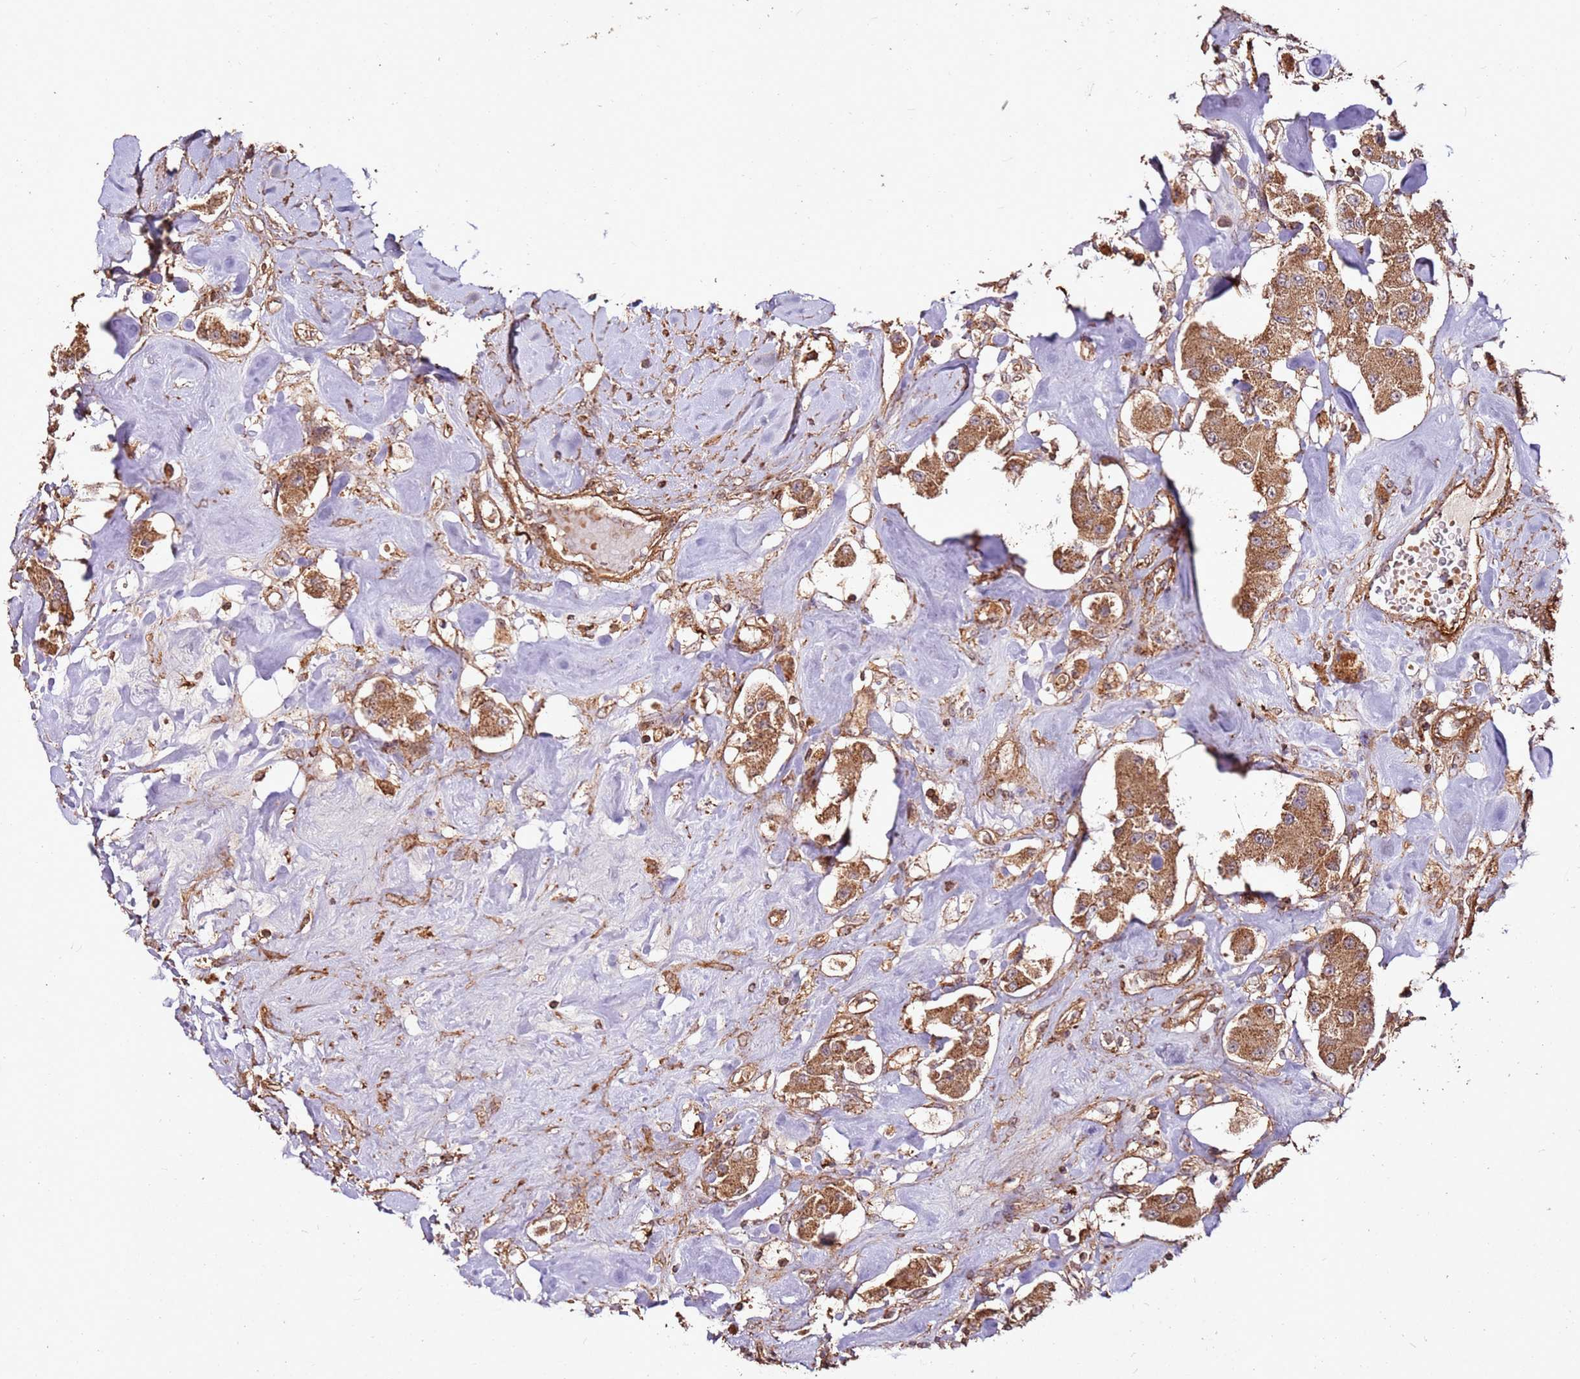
{"staining": {"intensity": "moderate", "quantity": ">75%", "location": "cytoplasmic/membranous"}, "tissue": "carcinoid", "cell_type": "Tumor cells", "image_type": "cancer", "snomed": [{"axis": "morphology", "description": "Carcinoid, malignant, NOS"}, {"axis": "topography", "description": "Pancreas"}], "caption": "Human malignant carcinoid stained with a protein marker demonstrates moderate staining in tumor cells.", "gene": "FAM186A", "patient": {"sex": "male", "age": 41}}